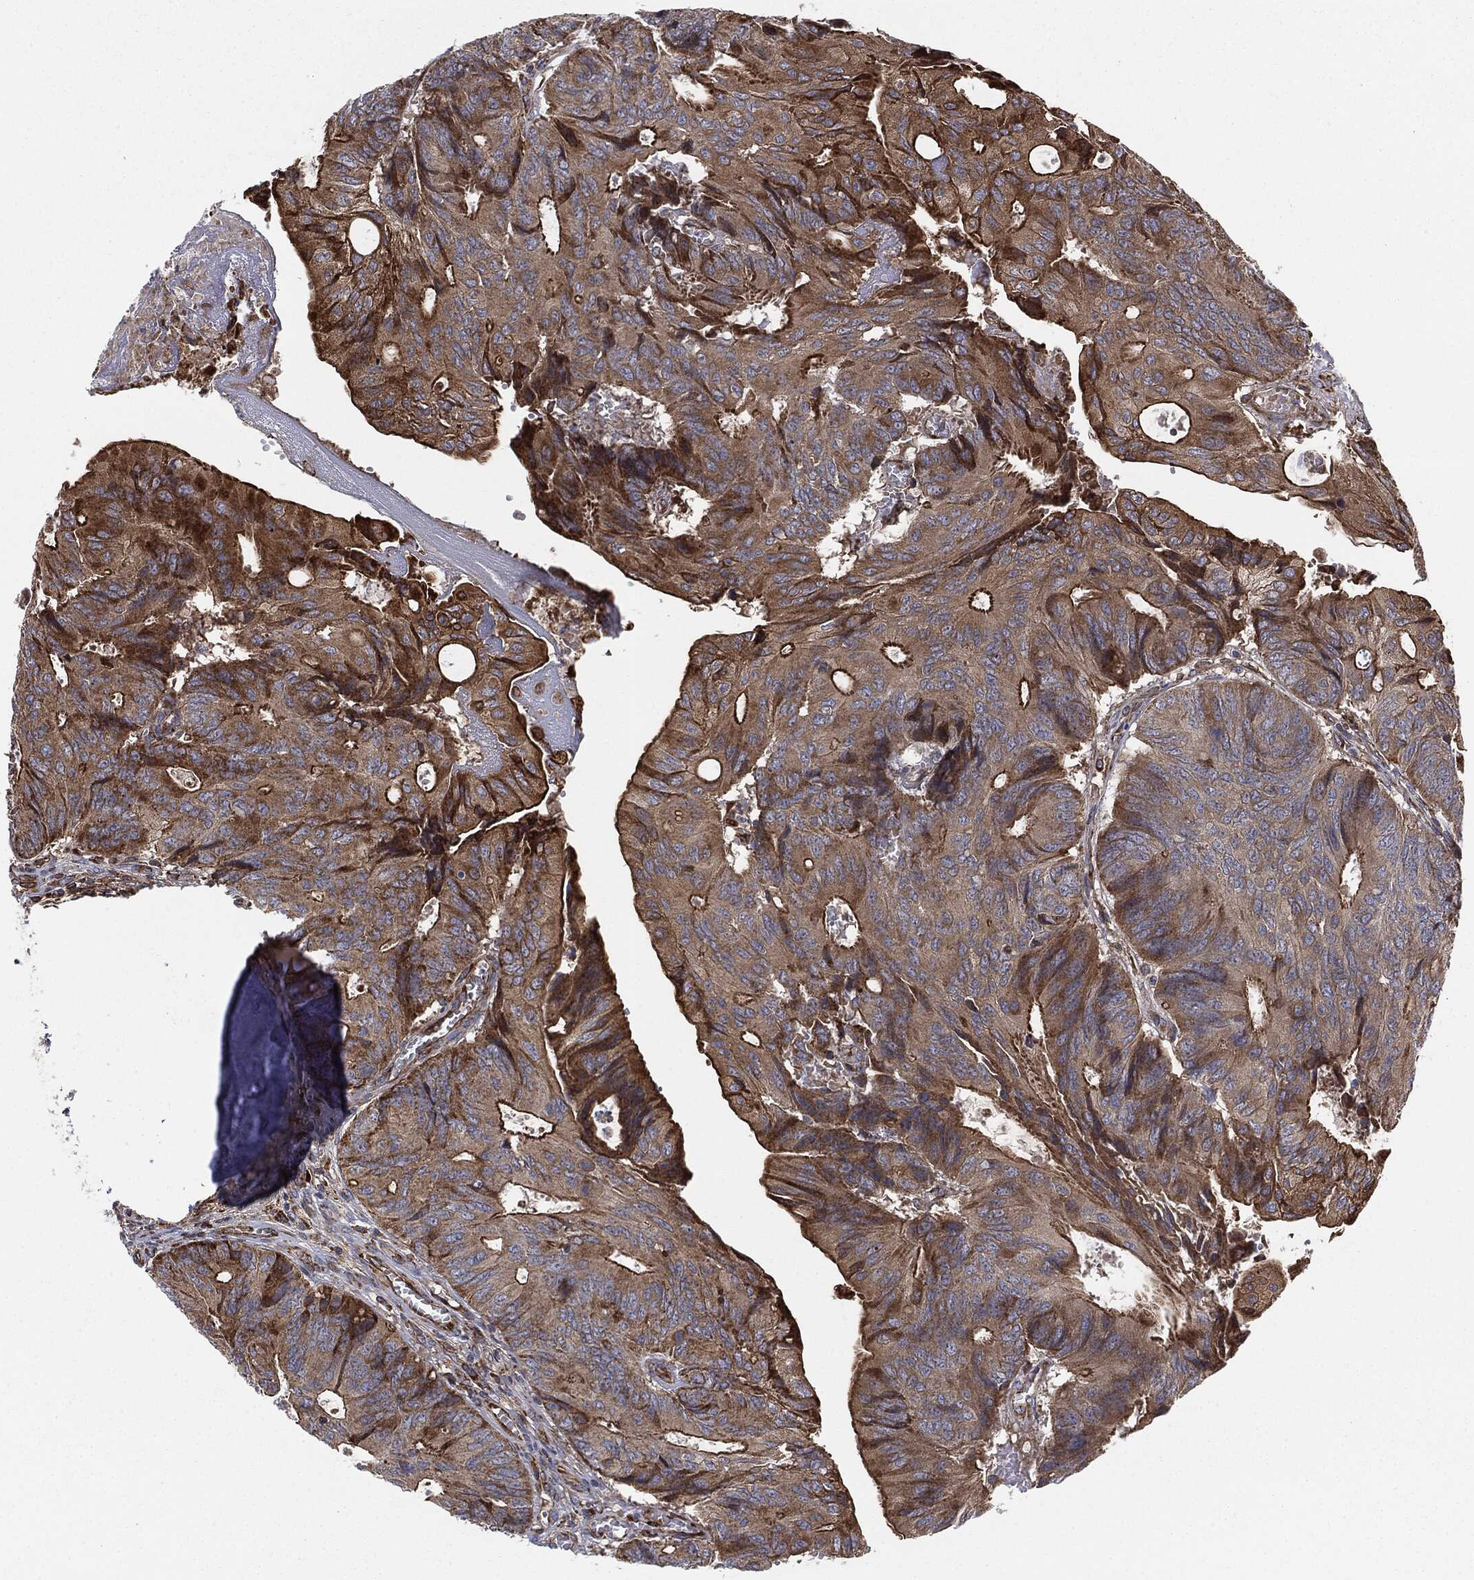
{"staining": {"intensity": "strong", "quantity": "25%-75%", "location": "cytoplasmic/membranous"}, "tissue": "colorectal cancer", "cell_type": "Tumor cells", "image_type": "cancer", "snomed": [{"axis": "morphology", "description": "Normal tissue, NOS"}, {"axis": "morphology", "description": "Adenocarcinoma, NOS"}, {"axis": "topography", "description": "Colon"}], "caption": "The photomicrograph demonstrates a brown stain indicating the presence of a protein in the cytoplasmic/membranous of tumor cells in colorectal adenocarcinoma. The staining was performed using DAB to visualize the protein expression in brown, while the nuclei were stained in blue with hematoxylin (Magnification: 20x).", "gene": "CYLD", "patient": {"sex": "male", "age": 65}}